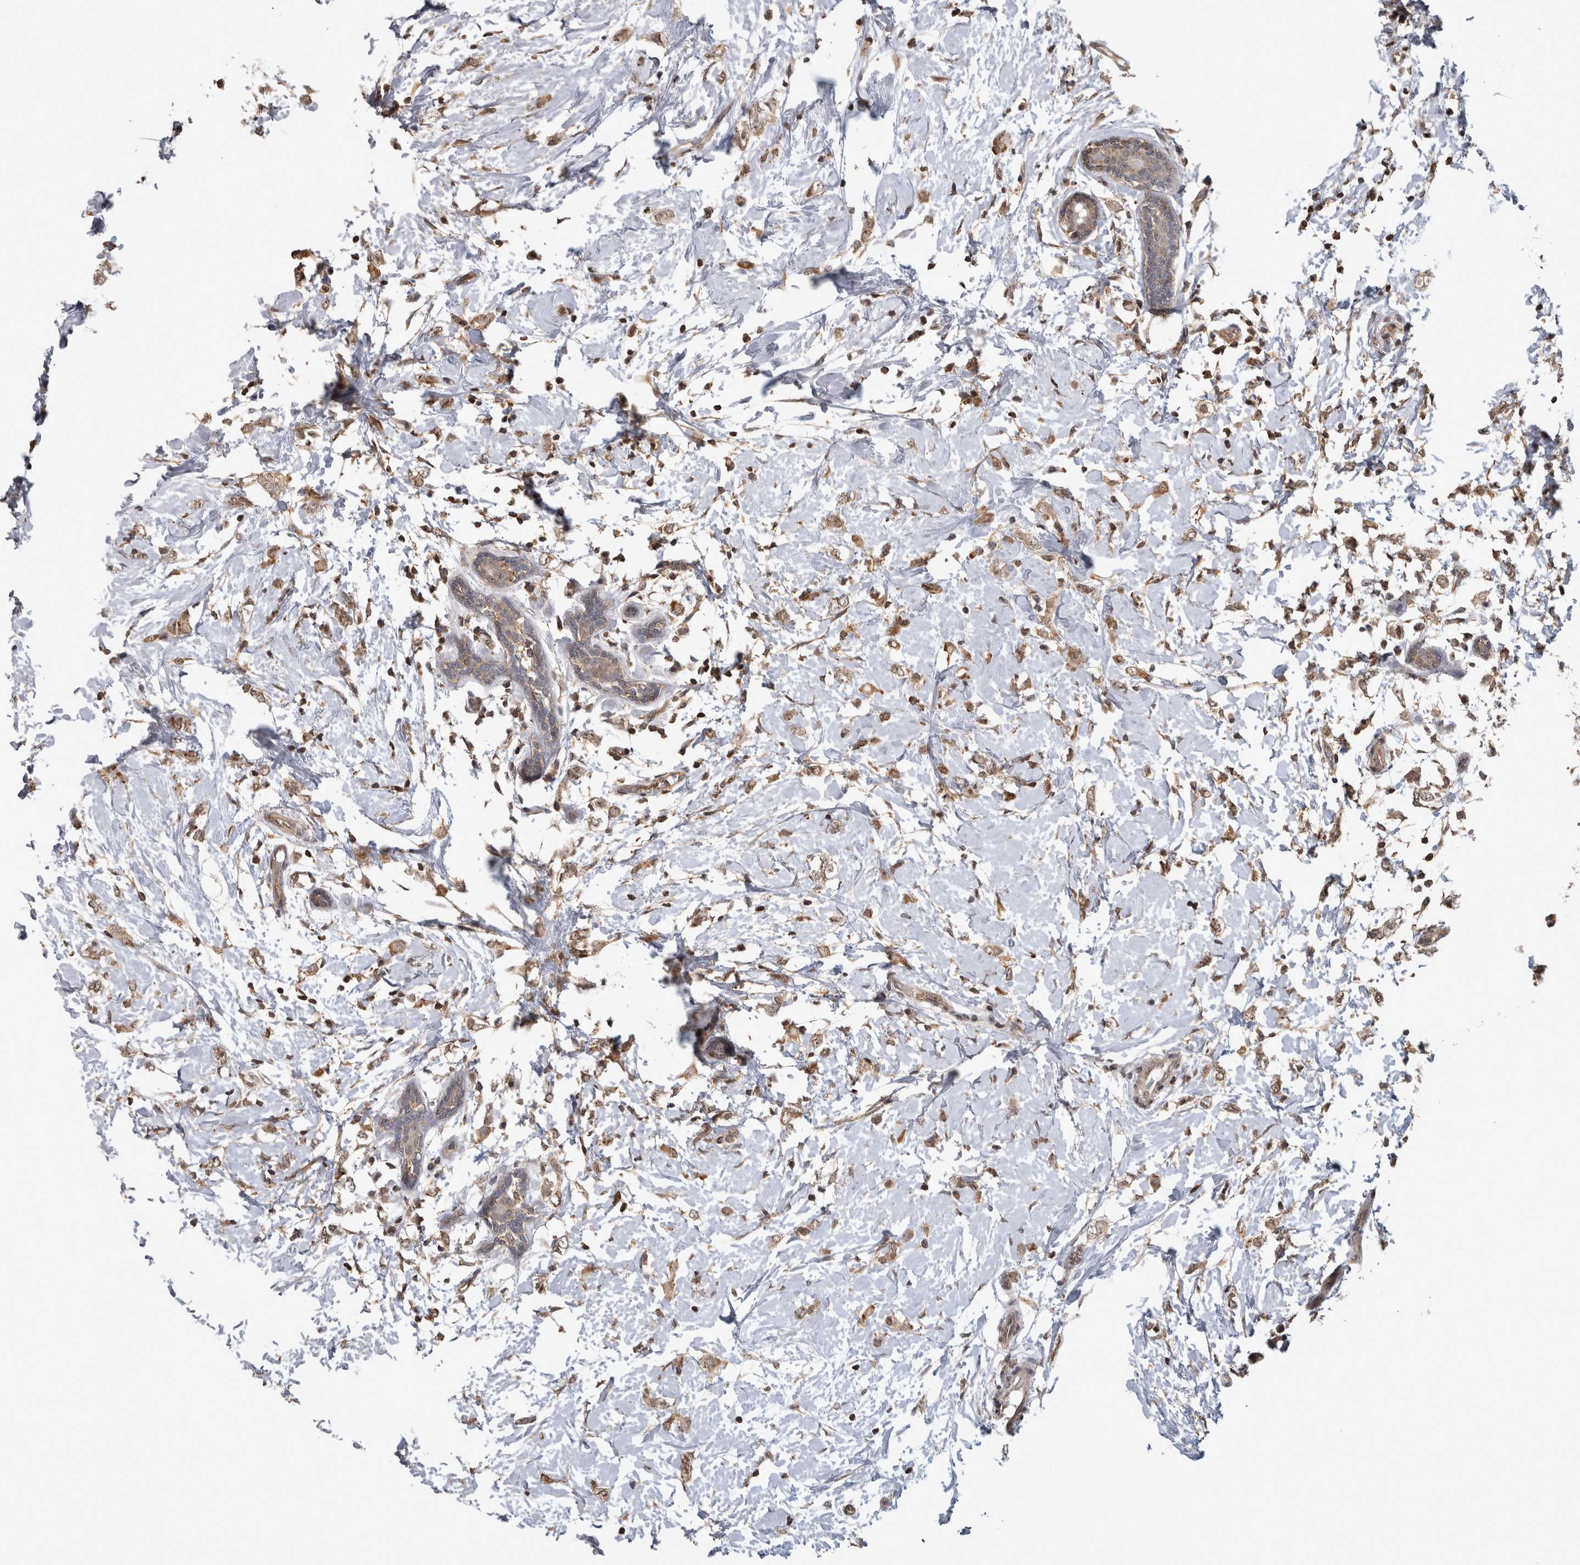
{"staining": {"intensity": "weak", "quantity": ">75%", "location": "cytoplasmic/membranous,nuclear"}, "tissue": "breast cancer", "cell_type": "Tumor cells", "image_type": "cancer", "snomed": [{"axis": "morphology", "description": "Normal tissue, NOS"}, {"axis": "morphology", "description": "Lobular carcinoma"}, {"axis": "topography", "description": "Breast"}], "caption": "Breast cancer (lobular carcinoma) stained with a protein marker reveals weak staining in tumor cells.", "gene": "ATXN2", "patient": {"sex": "female", "age": 47}}